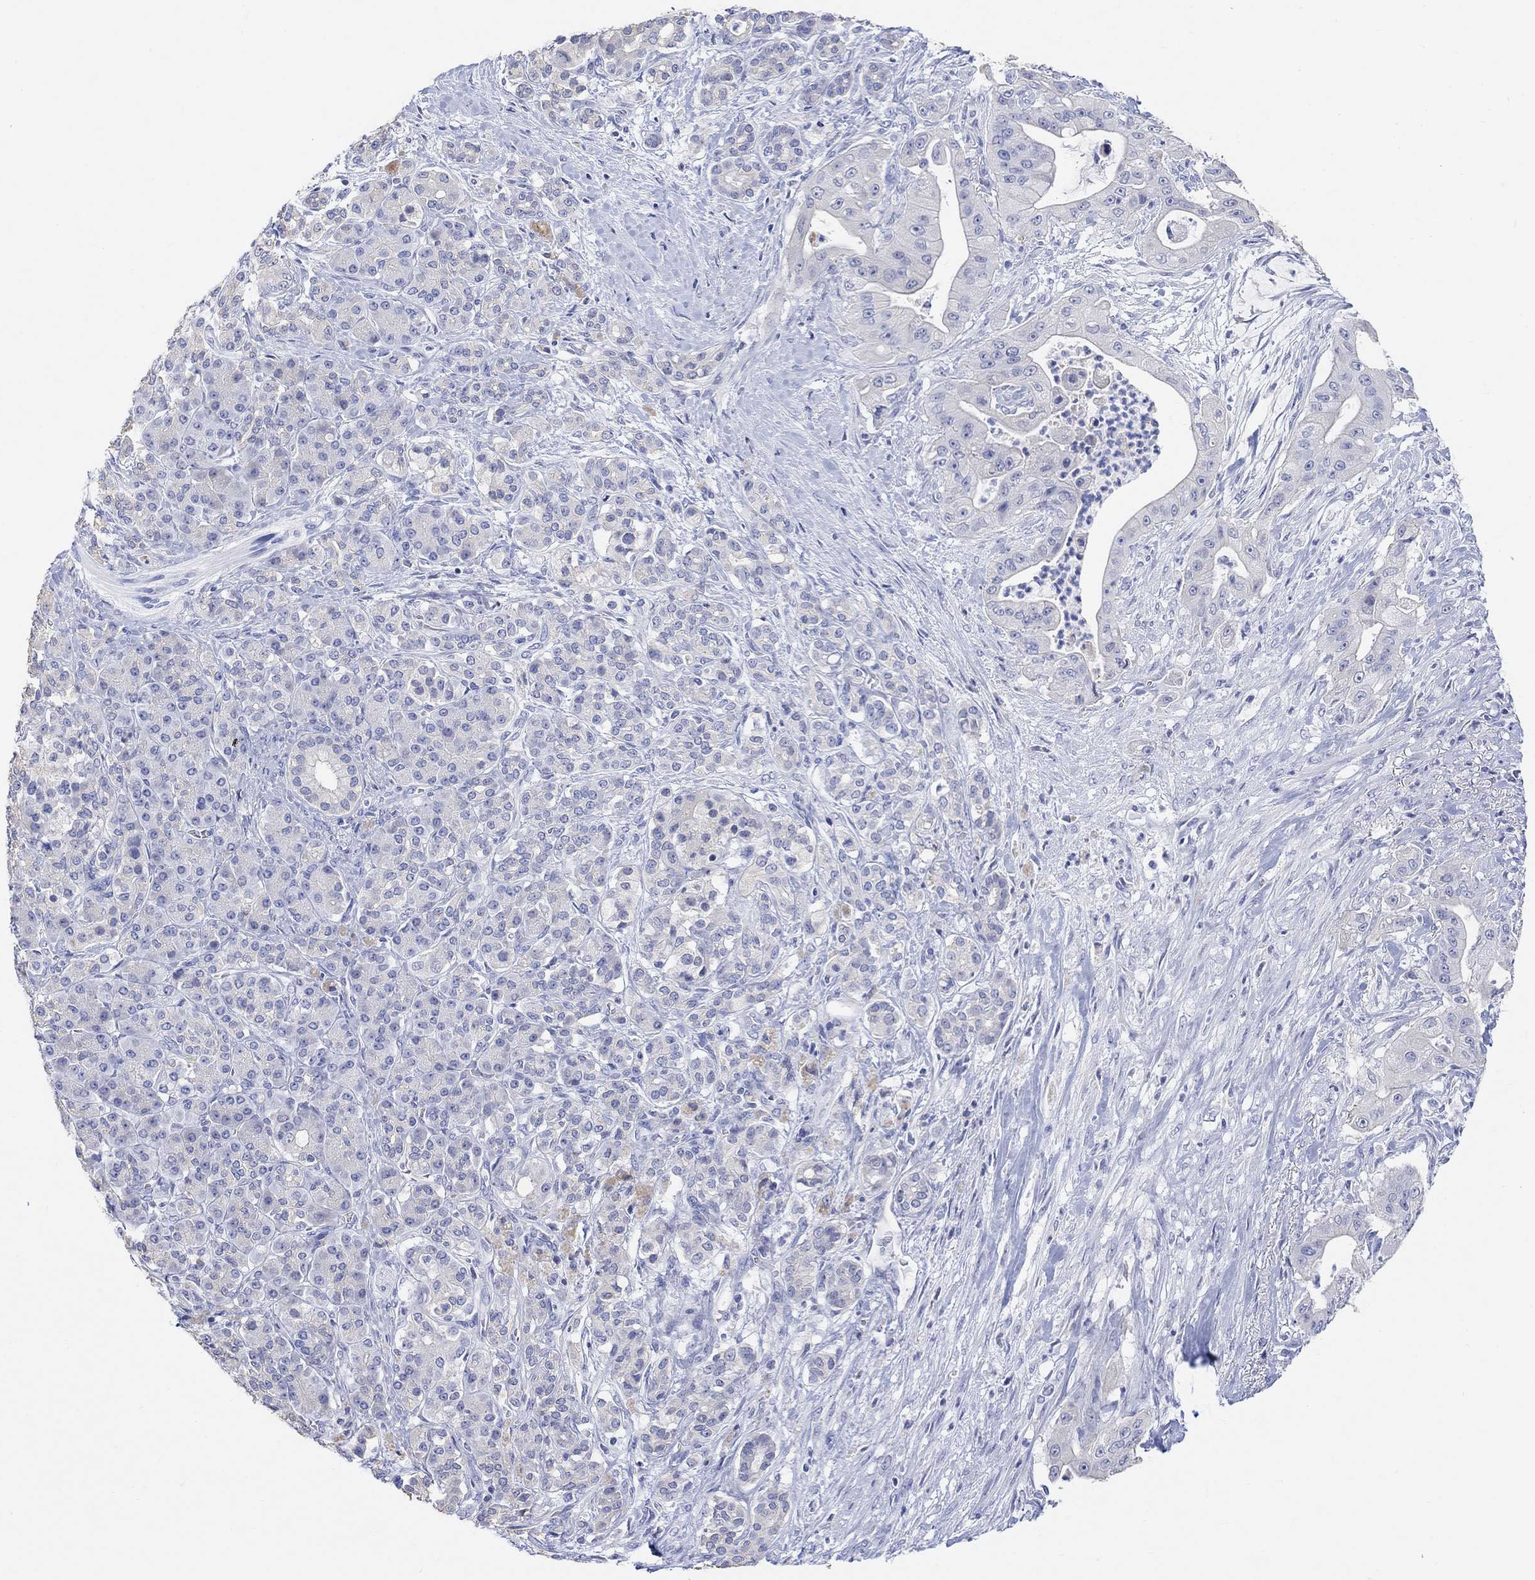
{"staining": {"intensity": "negative", "quantity": "none", "location": "none"}, "tissue": "pancreatic cancer", "cell_type": "Tumor cells", "image_type": "cancer", "snomed": [{"axis": "morphology", "description": "Normal tissue, NOS"}, {"axis": "morphology", "description": "Inflammation, NOS"}, {"axis": "morphology", "description": "Adenocarcinoma, NOS"}, {"axis": "topography", "description": "Pancreas"}], "caption": "High magnification brightfield microscopy of pancreatic adenocarcinoma stained with DAB (brown) and counterstained with hematoxylin (blue): tumor cells show no significant expression.", "gene": "TYR", "patient": {"sex": "male", "age": 57}}